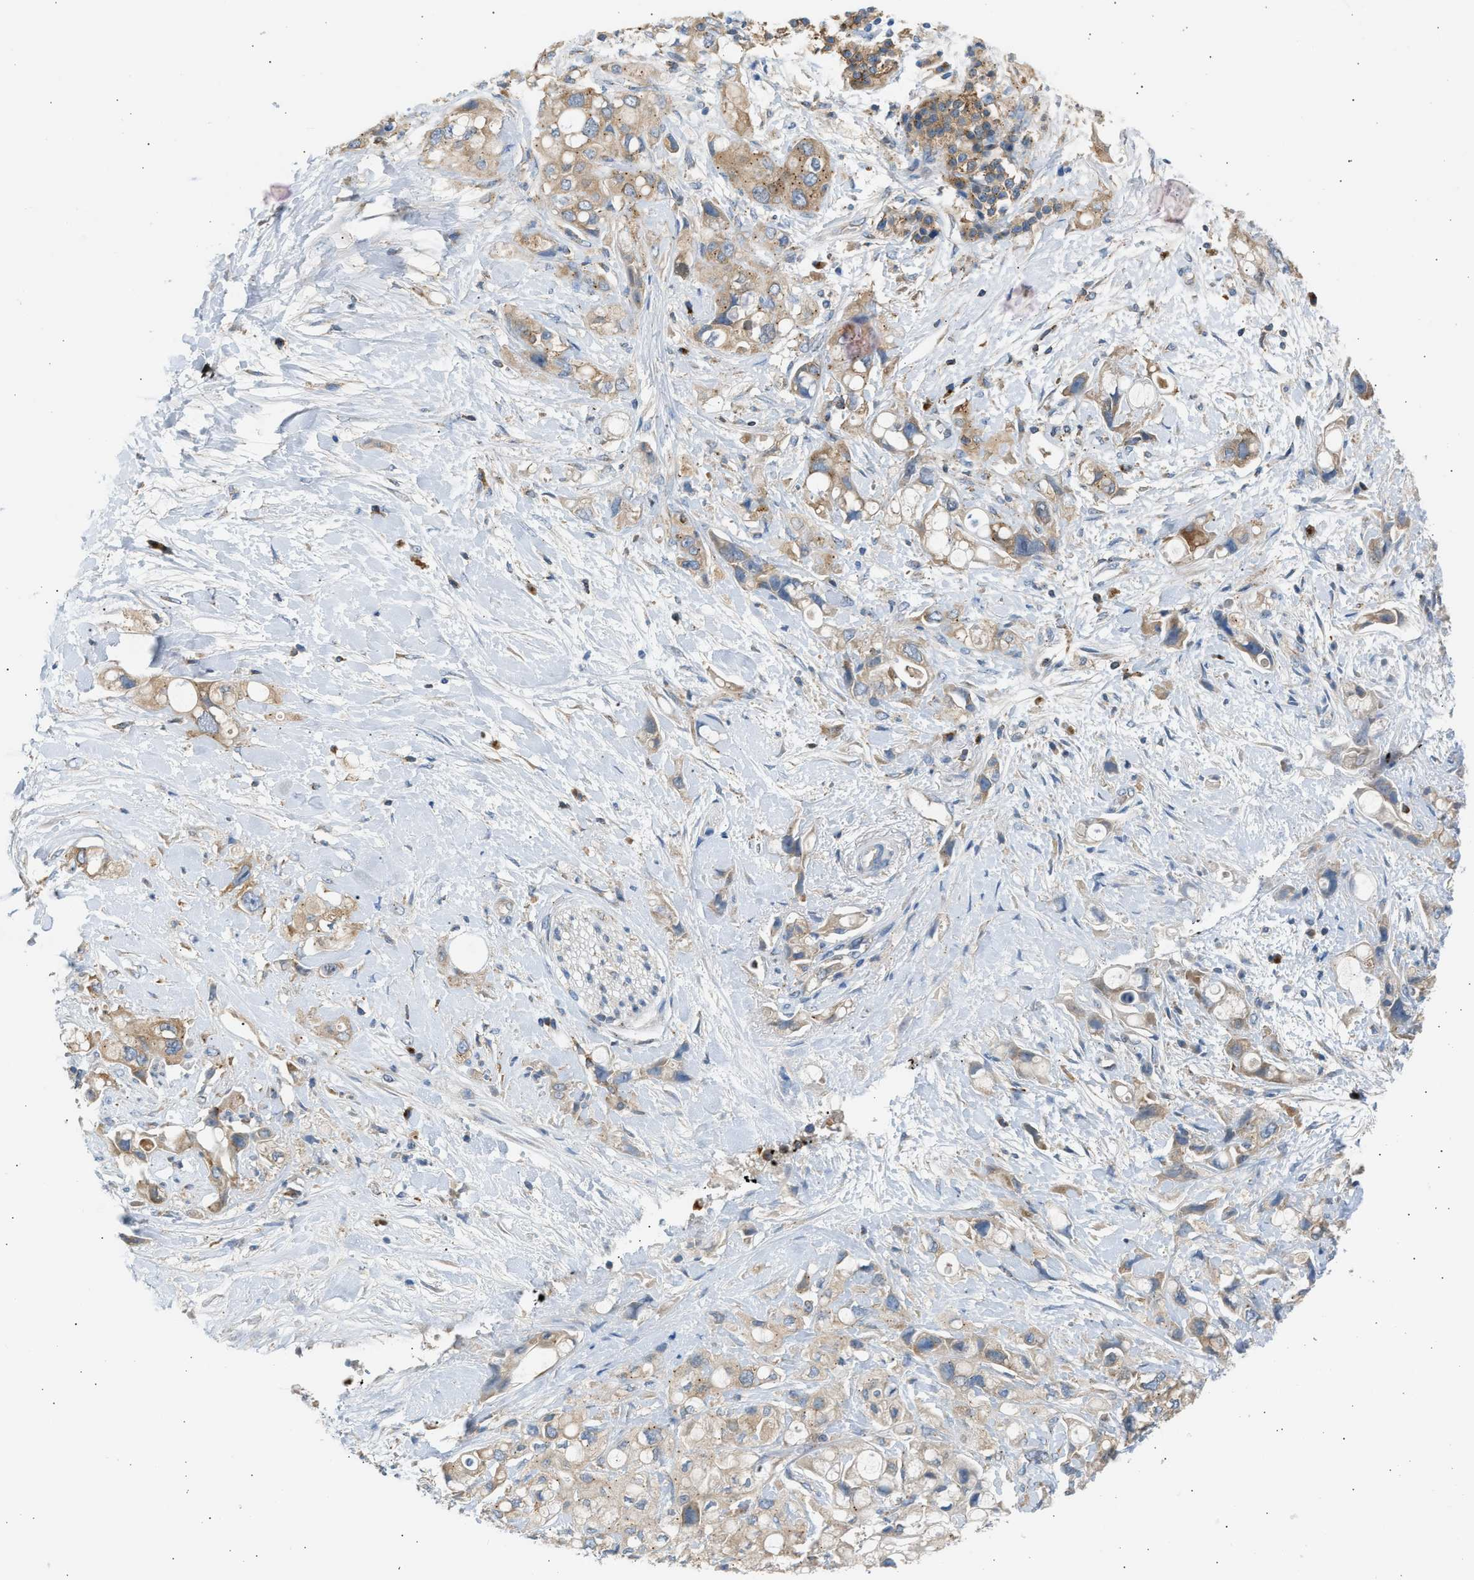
{"staining": {"intensity": "moderate", "quantity": "25%-75%", "location": "cytoplasmic/membranous"}, "tissue": "pancreatic cancer", "cell_type": "Tumor cells", "image_type": "cancer", "snomed": [{"axis": "morphology", "description": "Adenocarcinoma, NOS"}, {"axis": "topography", "description": "Pancreas"}], "caption": "Immunohistochemistry (IHC) histopathology image of neoplastic tissue: pancreatic adenocarcinoma stained using immunohistochemistry shows medium levels of moderate protein expression localized specifically in the cytoplasmic/membranous of tumor cells, appearing as a cytoplasmic/membranous brown color.", "gene": "TRIM50", "patient": {"sex": "female", "age": 56}}